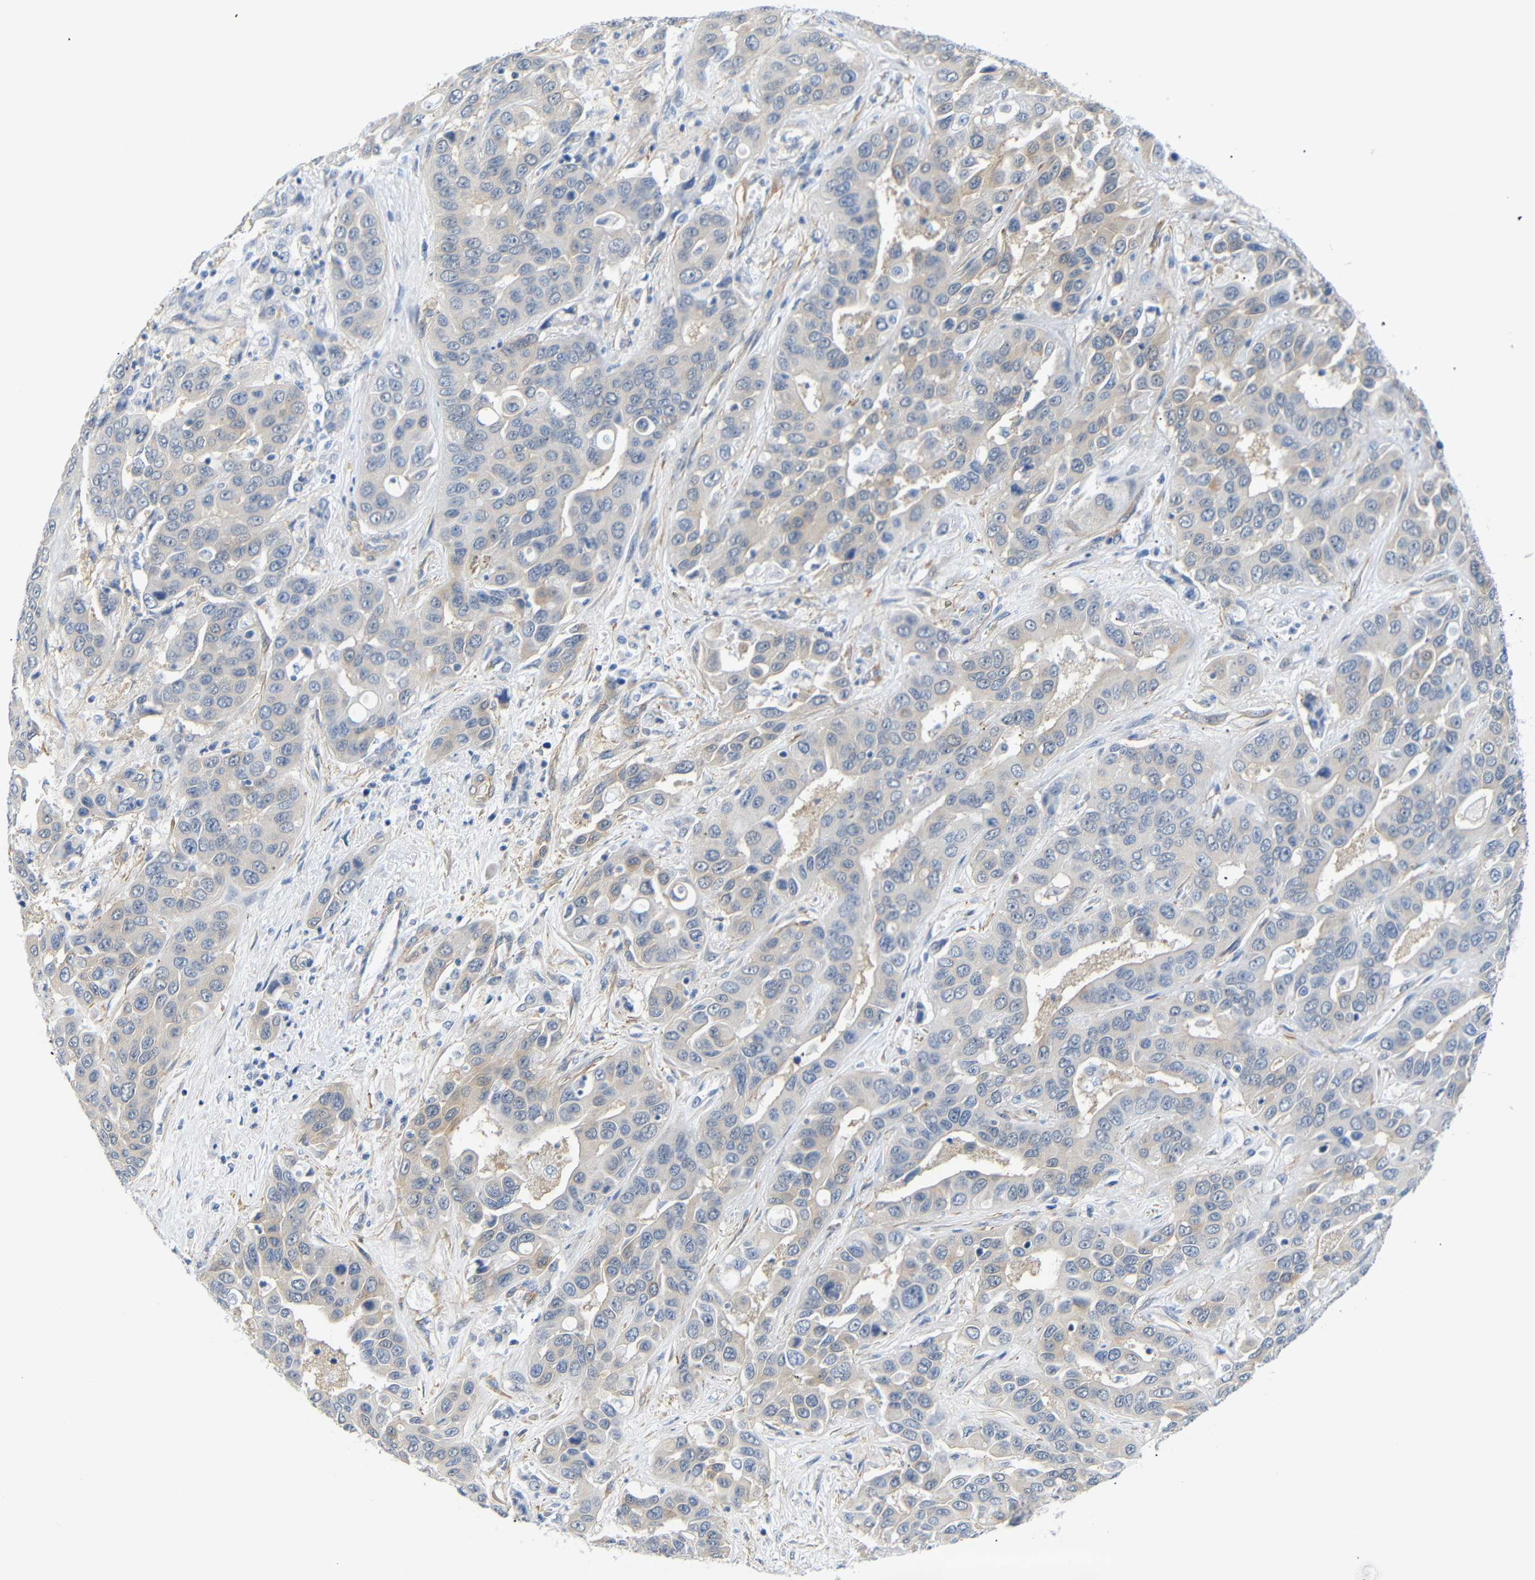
{"staining": {"intensity": "weak", "quantity": "<25%", "location": "cytoplasmic/membranous"}, "tissue": "liver cancer", "cell_type": "Tumor cells", "image_type": "cancer", "snomed": [{"axis": "morphology", "description": "Cholangiocarcinoma"}, {"axis": "topography", "description": "Liver"}], "caption": "Liver cholangiocarcinoma stained for a protein using immunohistochemistry demonstrates no positivity tumor cells.", "gene": "STMN3", "patient": {"sex": "female", "age": 52}}